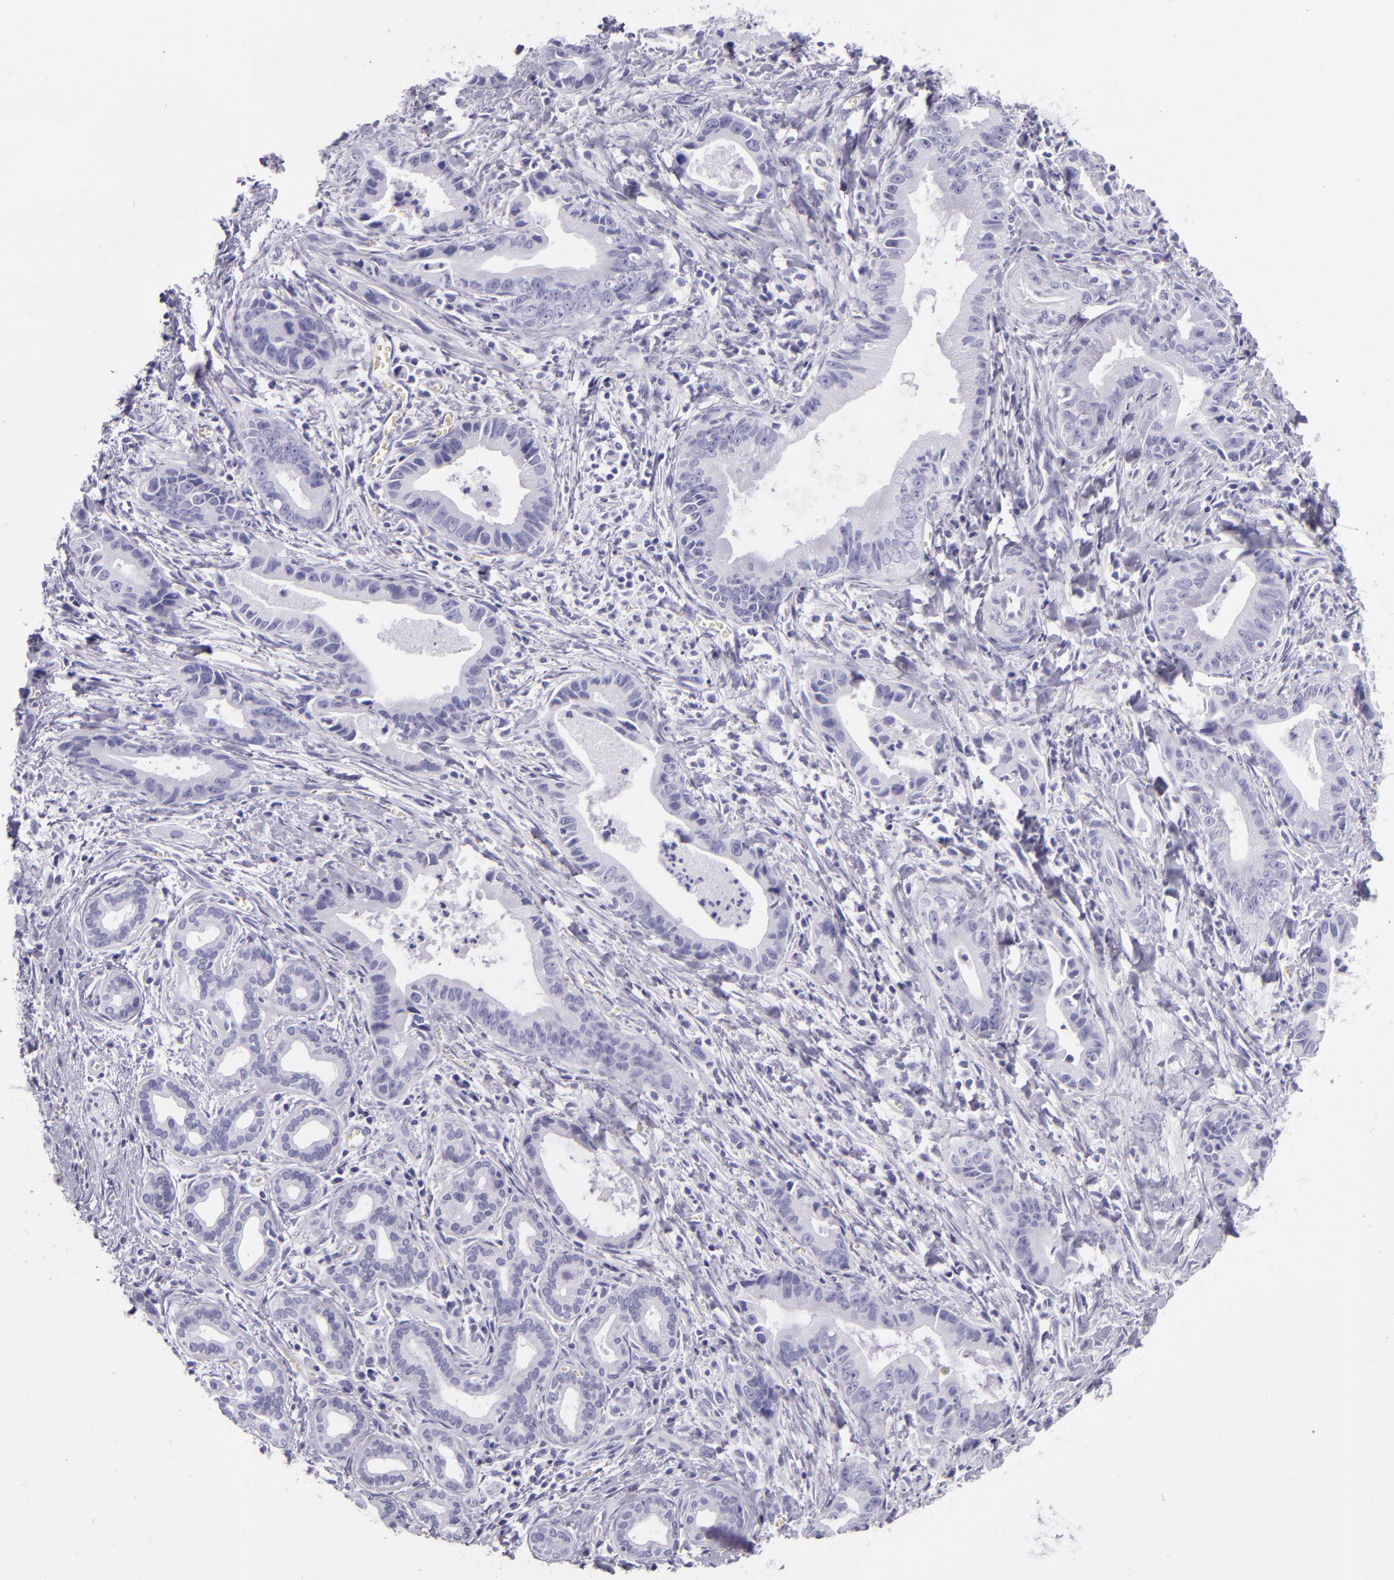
{"staining": {"intensity": "negative", "quantity": "none", "location": "none"}, "tissue": "liver cancer", "cell_type": "Tumor cells", "image_type": "cancer", "snomed": [{"axis": "morphology", "description": "Cholangiocarcinoma"}, {"axis": "topography", "description": "Liver"}], "caption": "This is an immunohistochemistry micrograph of human liver cholangiocarcinoma. There is no staining in tumor cells.", "gene": "CR2", "patient": {"sex": "female", "age": 55}}